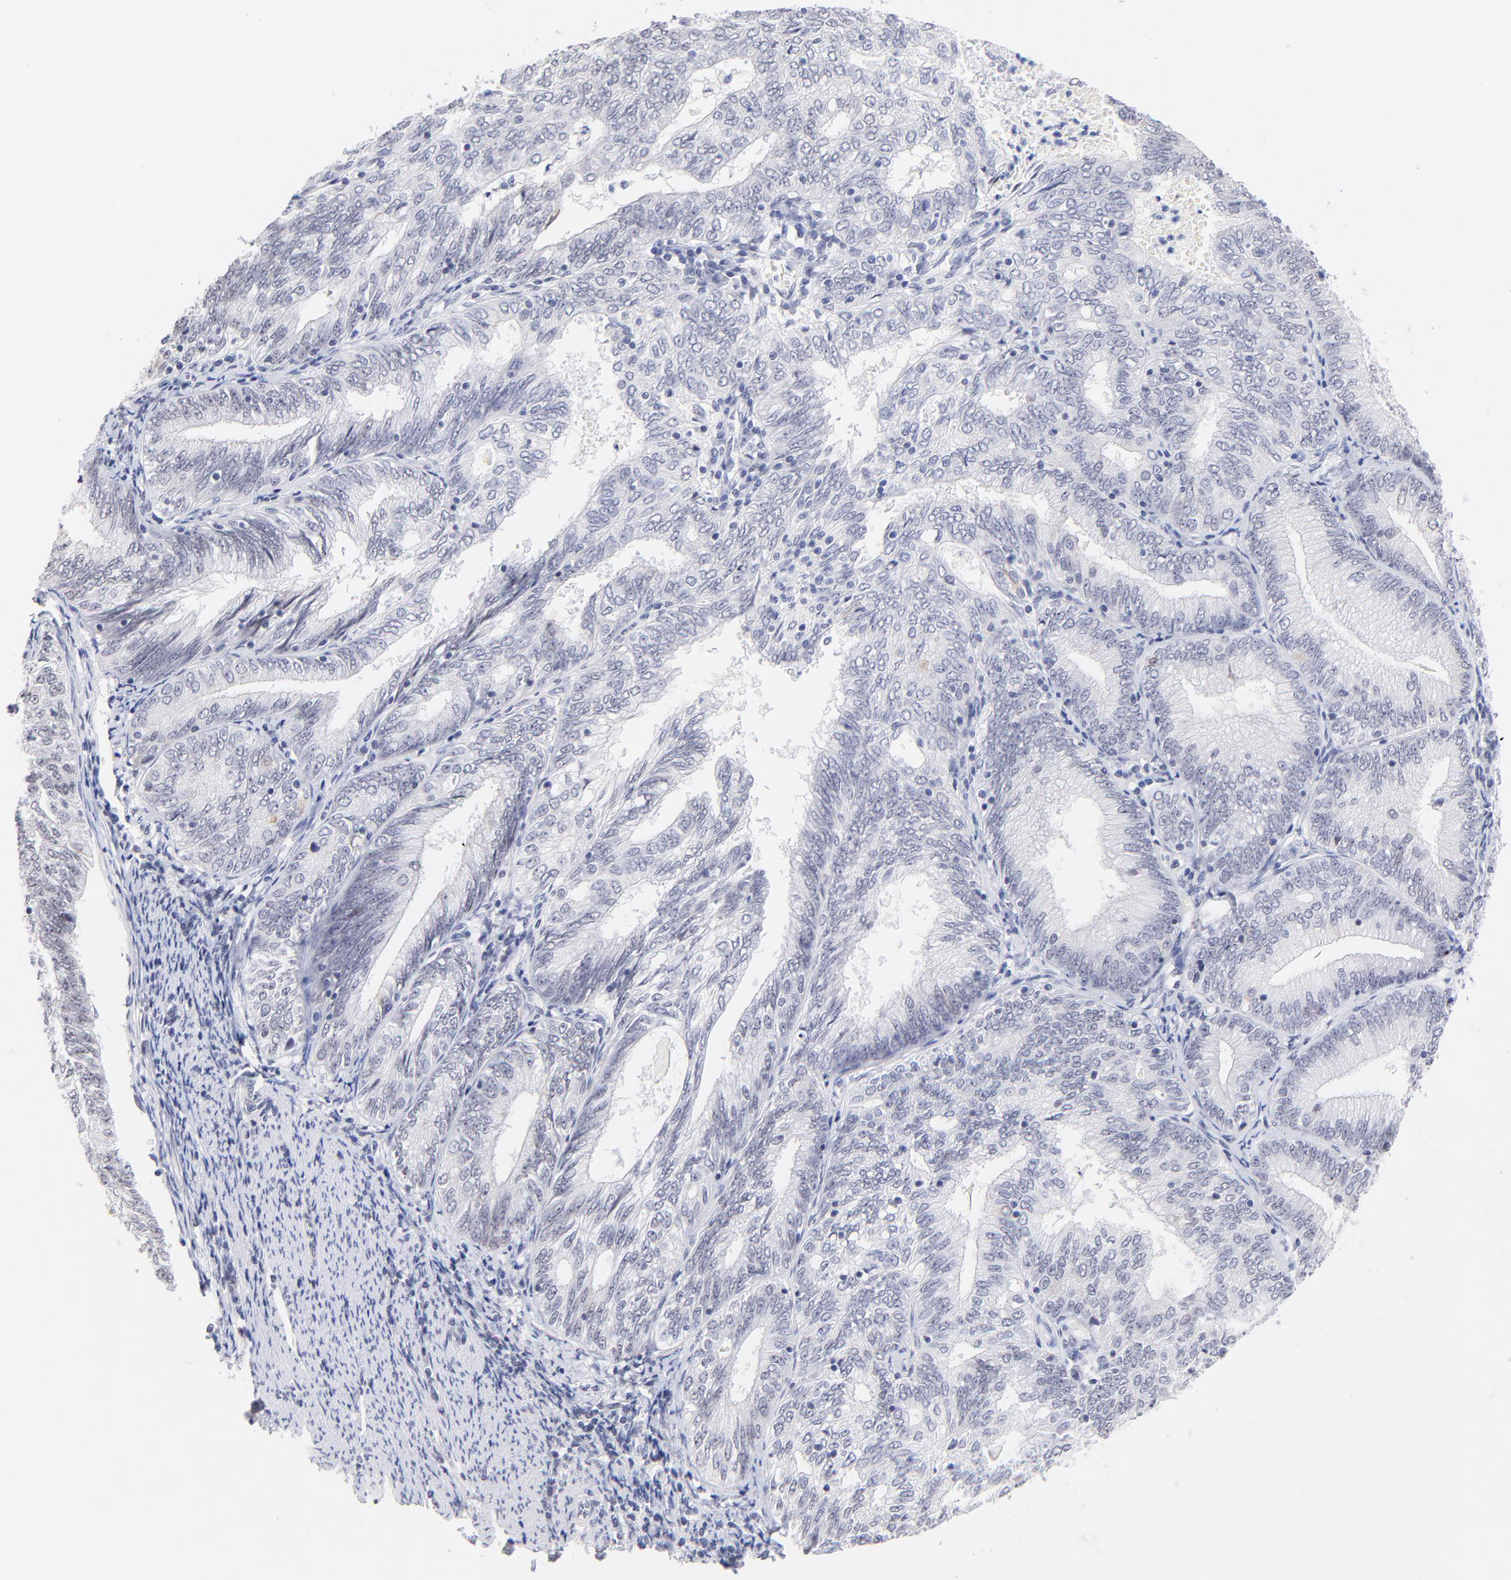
{"staining": {"intensity": "negative", "quantity": "none", "location": "none"}, "tissue": "endometrial cancer", "cell_type": "Tumor cells", "image_type": "cancer", "snomed": [{"axis": "morphology", "description": "Adenocarcinoma, NOS"}, {"axis": "topography", "description": "Endometrium"}], "caption": "The immunohistochemistry histopathology image has no significant expression in tumor cells of endometrial cancer (adenocarcinoma) tissue.", "gene": "ZNF74", "patient": {"sex": "female", "age": 69}}